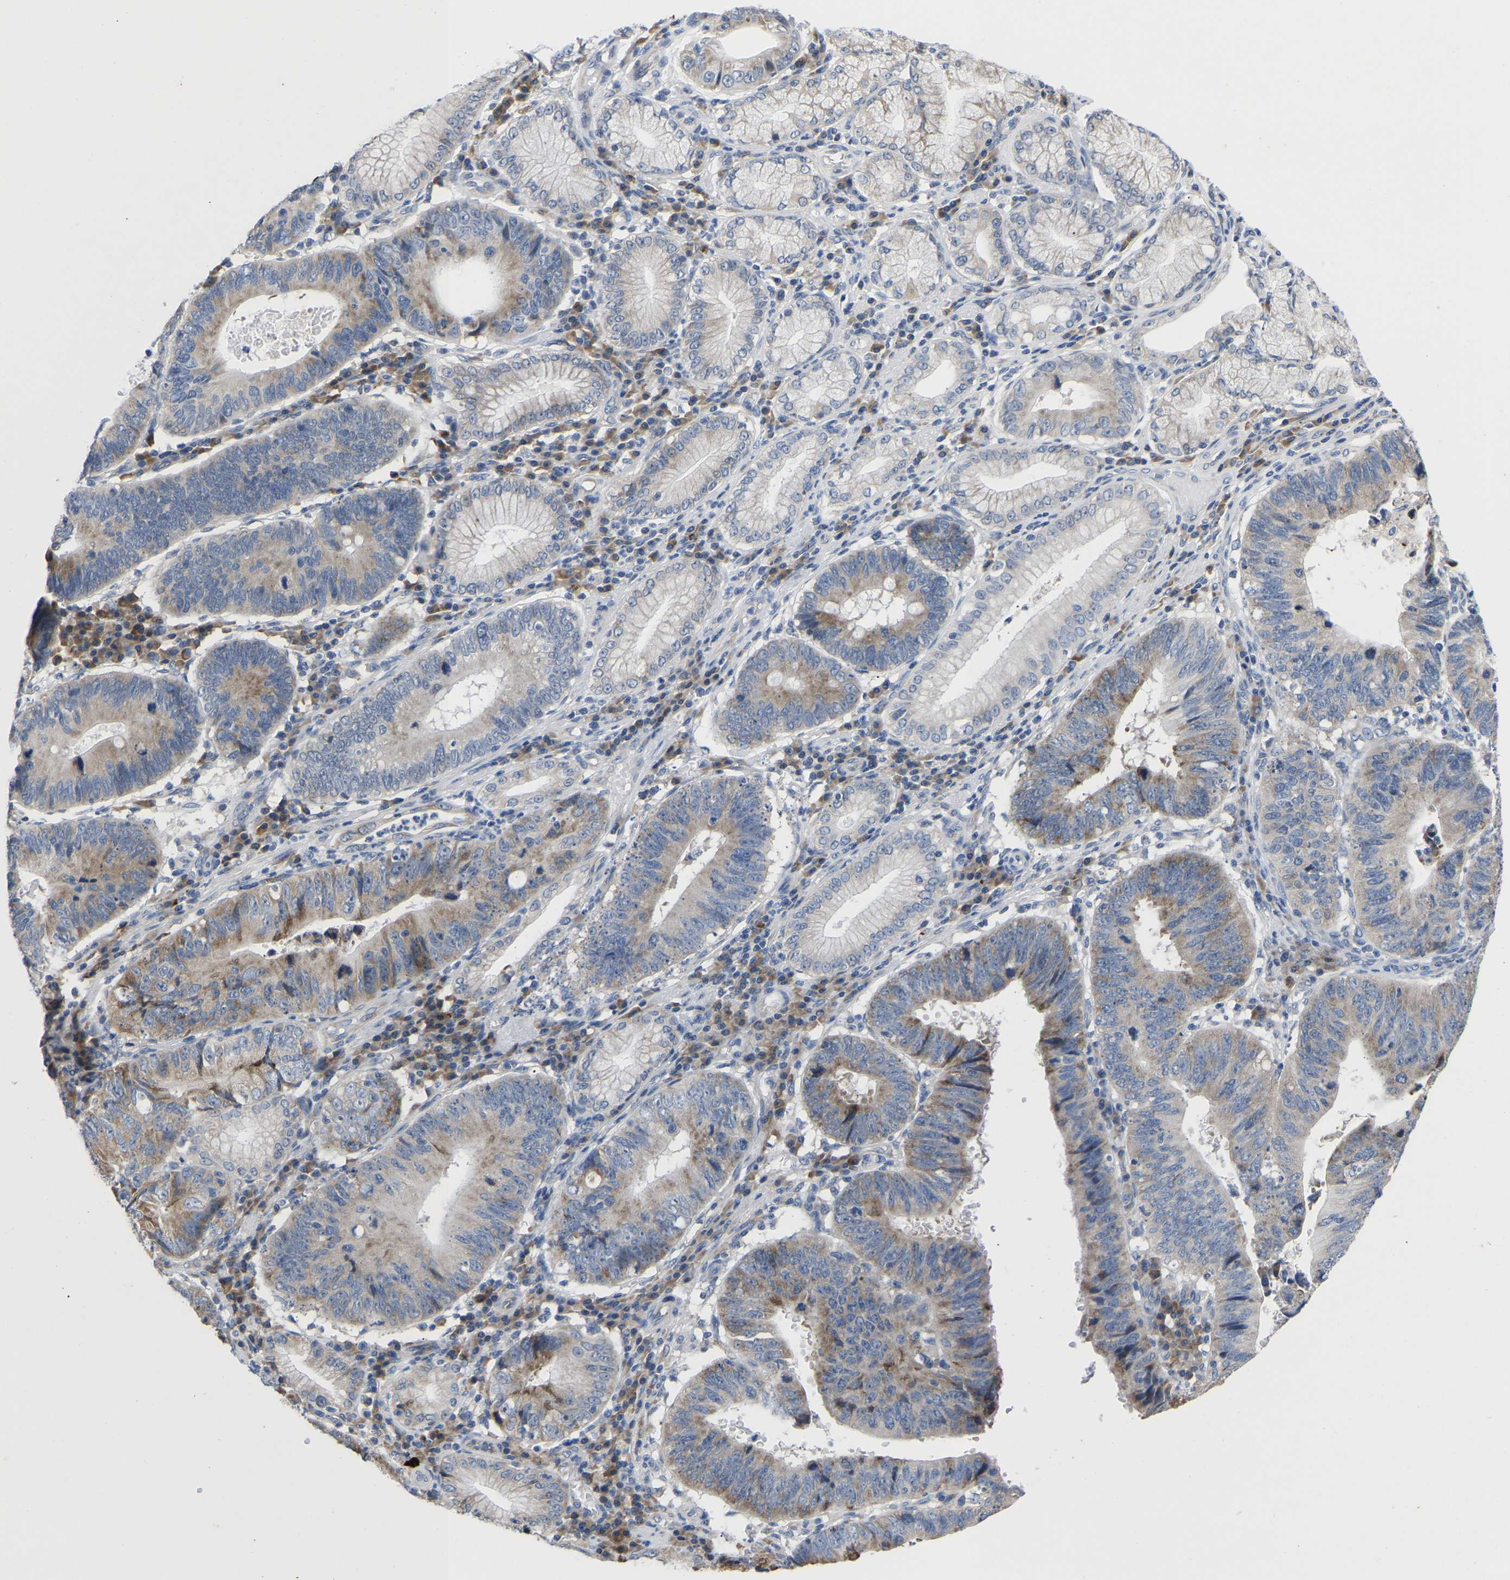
{"staining": {"intensity": "moderate", "quantity": "<25%", "location": "cytoplasmic/membranous"}, "tissue": "stomach cancer", "cell_type": "Tumor cells", "image_type": "cancer", "snomed": [{"axis": "morphology", "description": "Adenocarcinoma, NOS"}, {"axis": "topography", "description": "Stomach"}], "caption": "Protein staining by immunohistochemistry (IHC) reveals moderate cytoplasmic/membranous expression in about <25% of tumor cells in stomach cancer.", "gene": "ABCA10", "patient": {"sex": "male", "age": 59}}